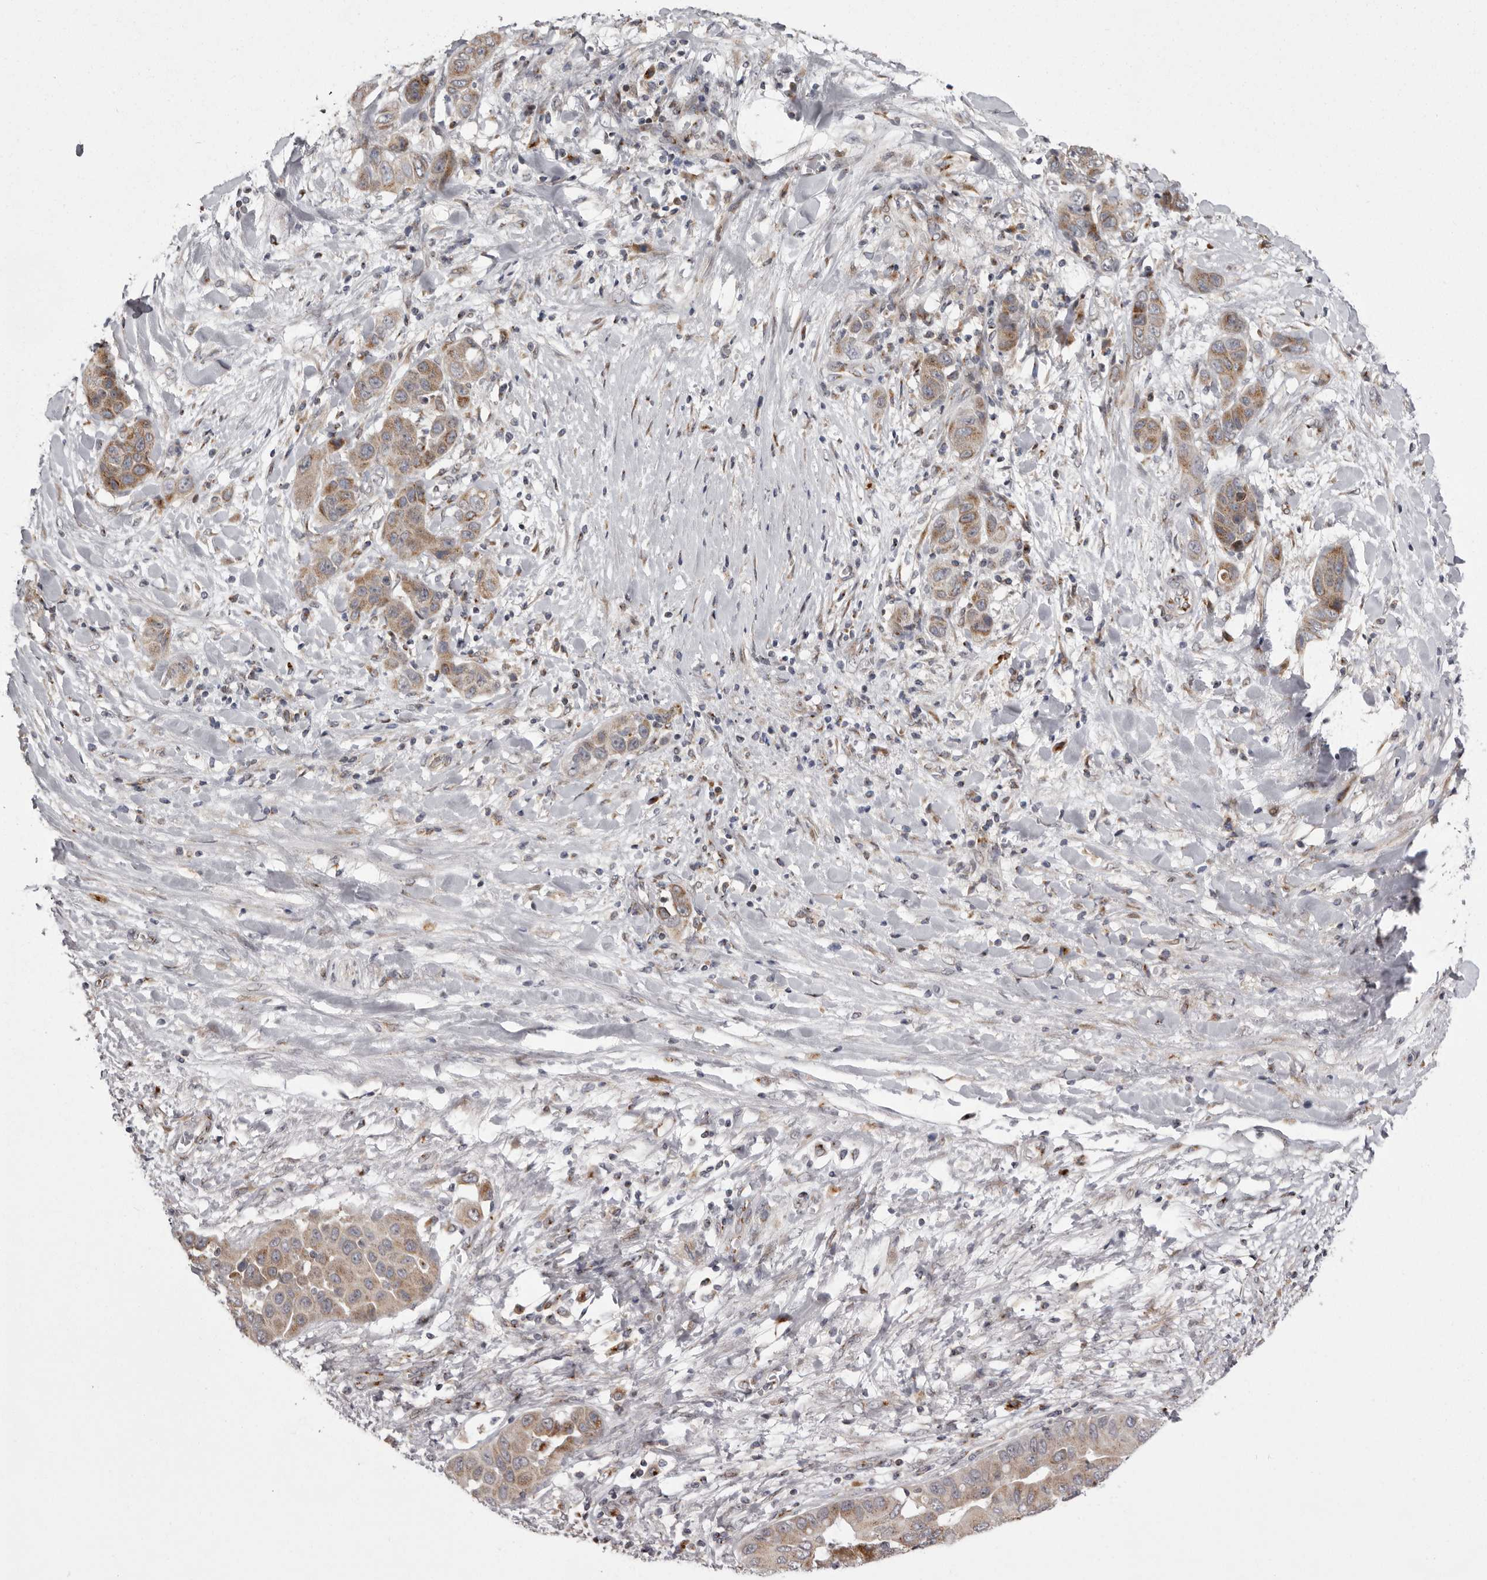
{"staining": {"intensity": "moderate", "quantity": ">75%", "location": "cytoplasmic/membranous"}, "tissue": "liver cancer", "cell_type": "Tumor cells", "image_type": "cancer", "snomed": [{"axis": "morphology", "description": "Cholangiocarcinoma"}, {"axis": "topography", "description": "Liver"}], "caption": "Protein expression by IHC reveals moderate cytoplasmic/membranous positivity in approximately >75% of tumor cells in liver cancer. Immunohistochemistry stains the protein of interest in brown and the nuclei are stained blue.", "gene": "WDR47", "patient": {"sex": "female", "age": 52}}